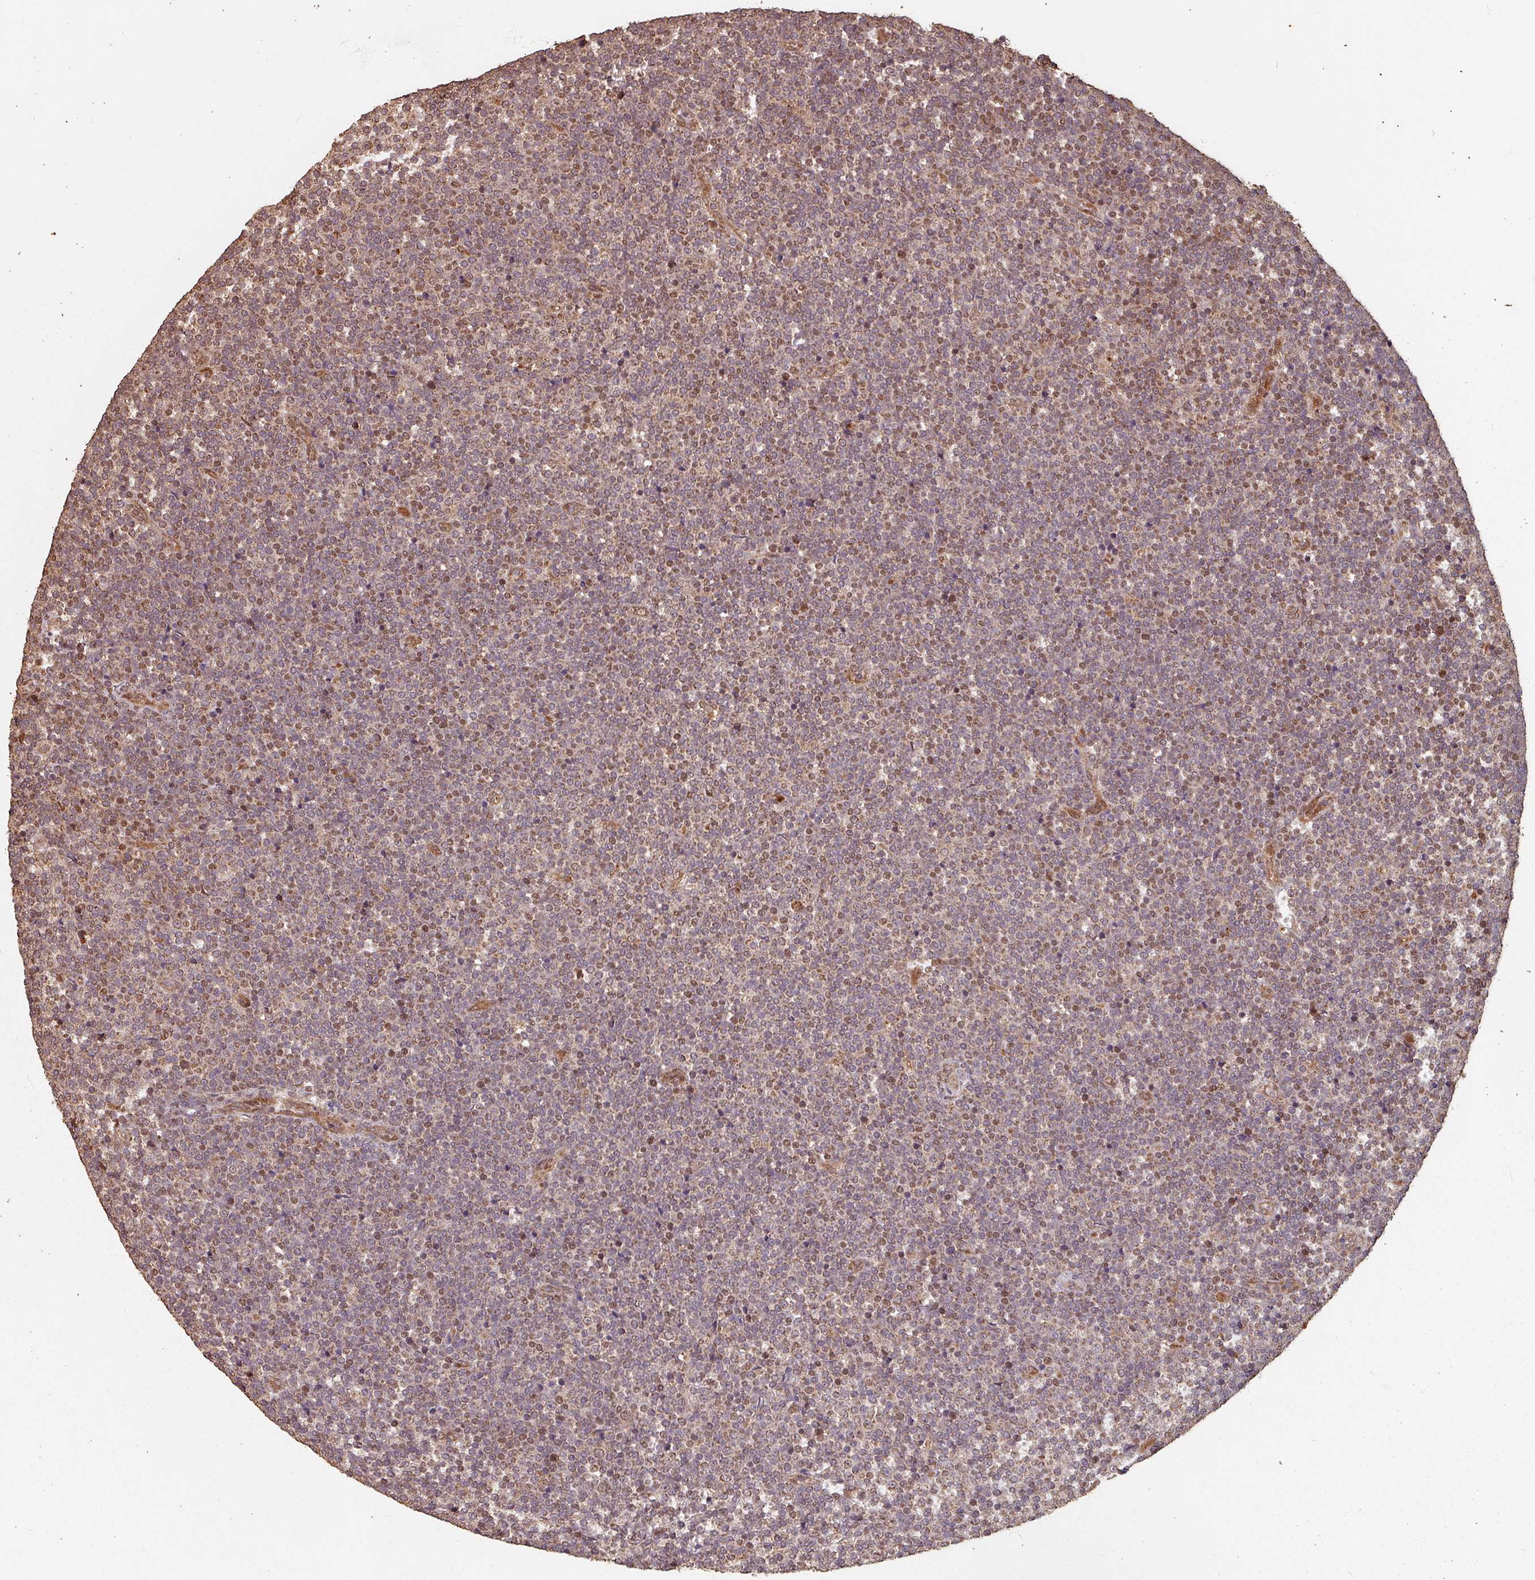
{"staining": {"intensity": "moderate", "quantity": "25%-75%", "location": "nuclear"}, "tissue": "lymphoma", "cell_type": "Tumor cells", "image_type": "cancer", "snomed": [{"axis": "morphology", "description": "Malignant lymphoma, non-Hodgkin's type, Low grade"}, {"axis": "topography", "description": "Lymph node"}], "caption": "Human lymphoma stained with a brown dye shows moderate nuclear positive expression in approximately 25%-75% of tumor cells.", "gene": "EID1", "patient": {"sex": "male", "age": 48}}